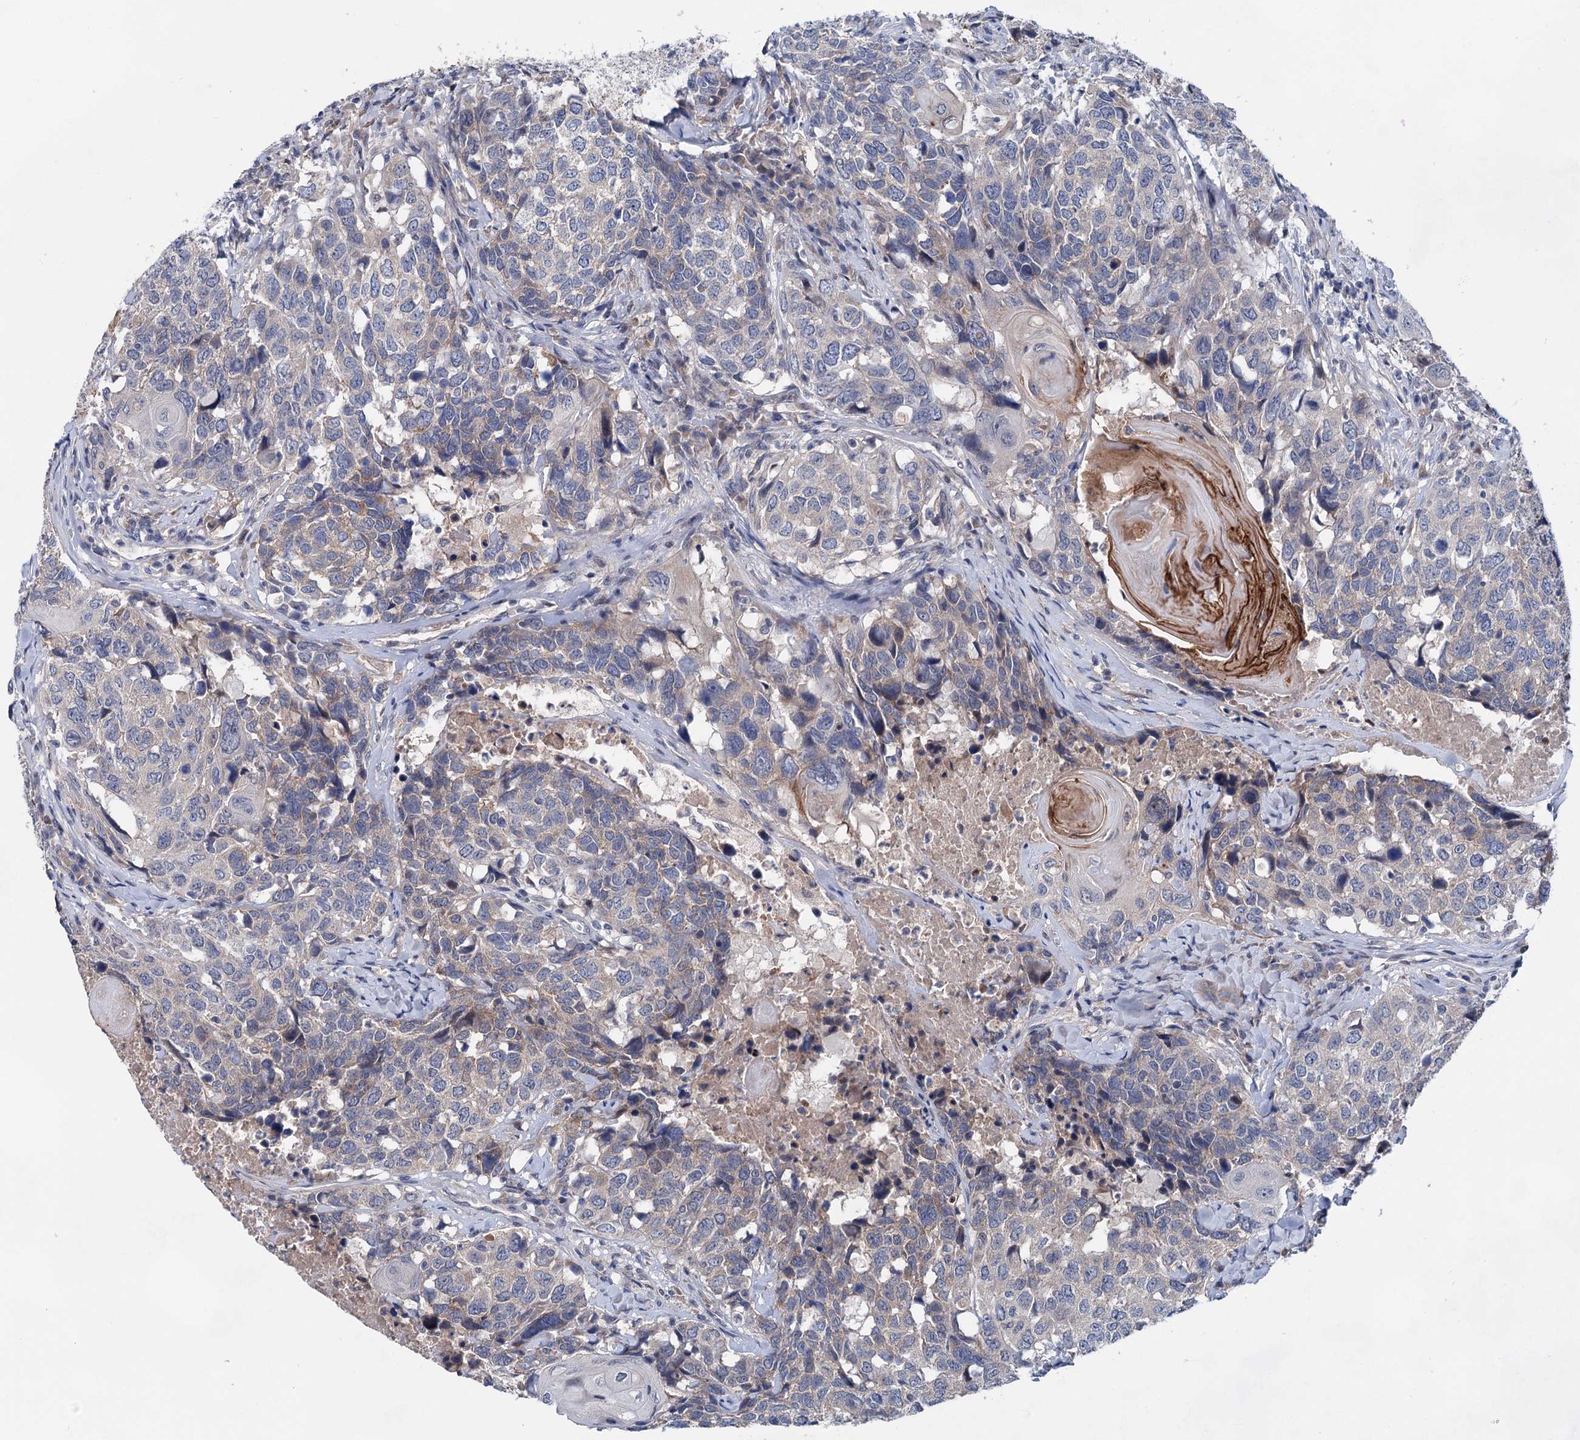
{"staining": {"intensity": "weak", "quantity": "<25%", "location": "cytoplasmic/membranous"}, "tissue": "head and neck cancer", "cell_type": "Tumor cells", "image_type": "cancer", "snomed": [{"axis": "morphology", "description": "Squamous cell carcinoma, NOS"}, {"axis": "topography", "description": "Head-Neck"}], "caption": "Histopathology image shows no protein staining in tumor cells of head and neck cancer (squamous cell carcinoma) tissue.", "gene": "MORN3", "patient": {"sex": "male", "age": 66}}